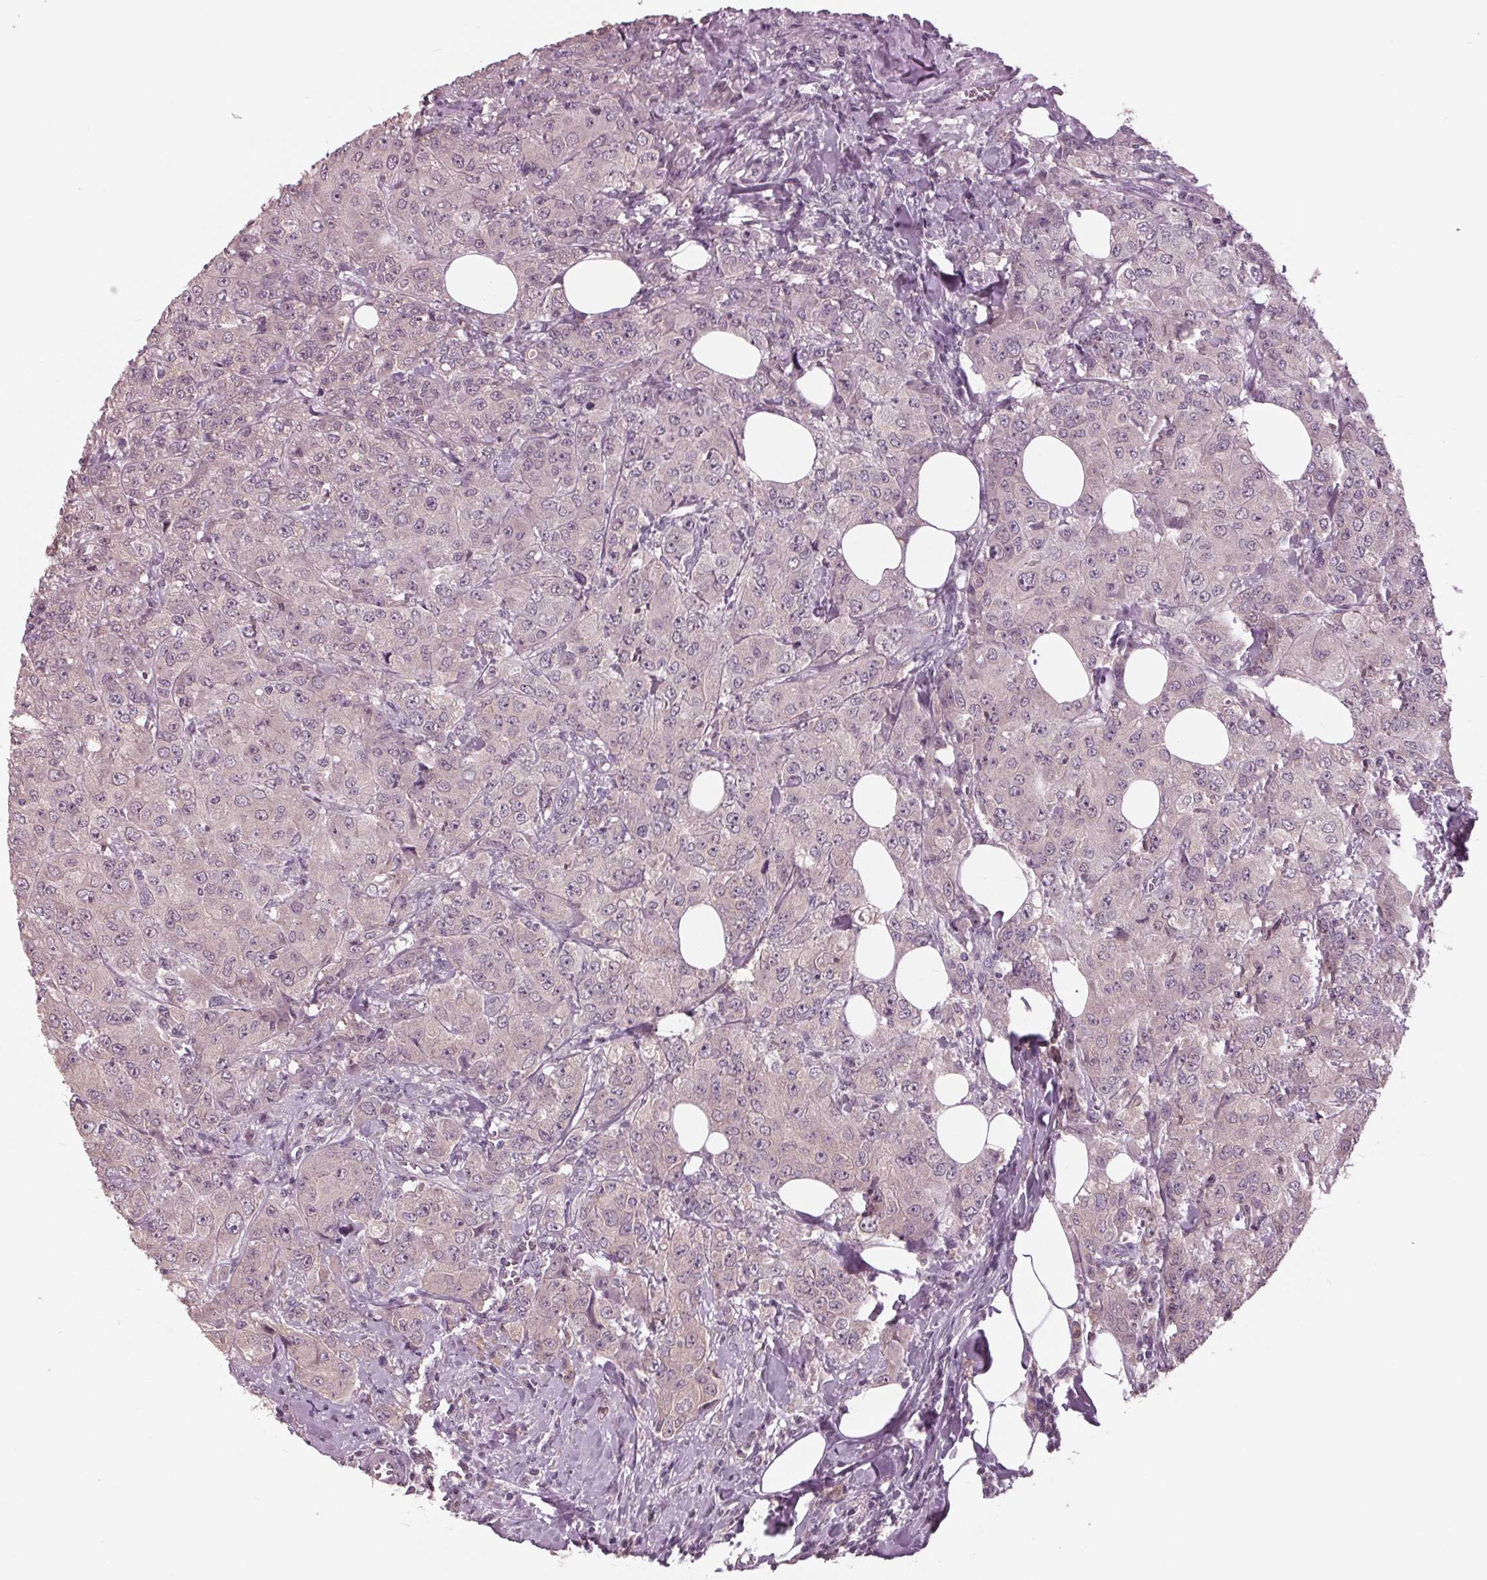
{"staining": {"intensity": "negative", "quantity": "none", "location": "none"}, "tissue": "breast cancer", "cell_type": "Tumor cells", "image_type": "cancer", "snomed": [{"axis": "morphology", "description": "Normal tissue, NOS"}, {"axis": "morphology", "description": "Duct carcinoma"}, {"axis": "topography", "description": "Breast"}], "caption": "This photomicrograph is of invasive ductal carcinoma (breast) stained with immunohistochemistry to label a protein in brown with the nuclei are counter-stained blue. There is no positivity in tumor cells.", "gene": "SIGLEC6", "patient": {"sex": "female", "age": 43}}